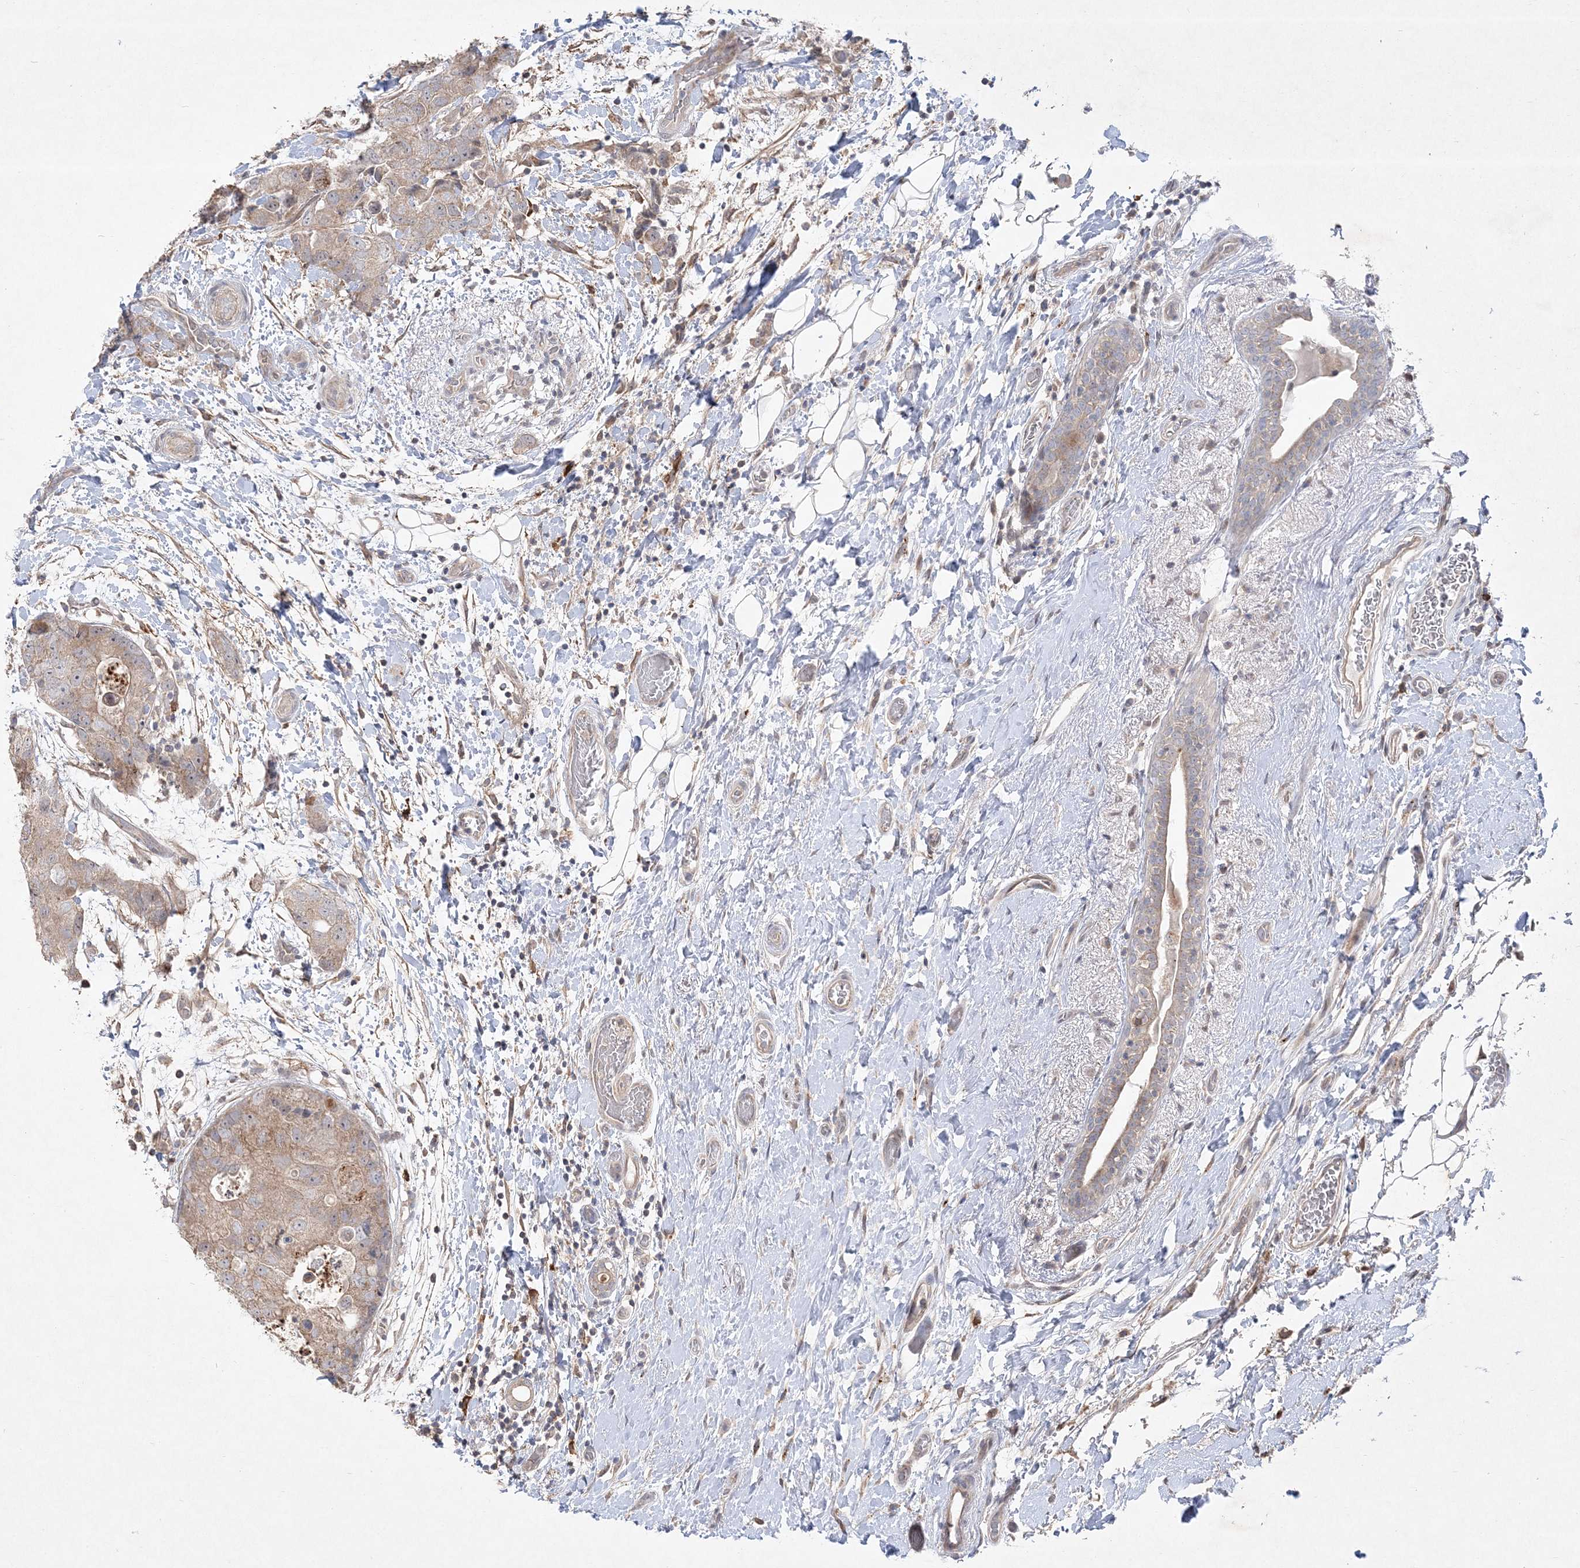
{"staining": {"intensity": "weak", "quantity": ">75%", "location": "cytoplasmic/membranous"}, "tissue": "breast cancer", "cell_type": "Tumor cells", "image_type": "cancer", "snomed": [{"axis": "morphology", "description": "Duct carcinoma"}, {"axis": "topography", "description": "Breast"}], "caption": "A brown stain shows weak cytoplasmic/membranous positivity of a protein in intraductal carcinoma (breast) tumor cells.", "gene": "CLNK", "patient": {"sex": "female", "age": 62}}